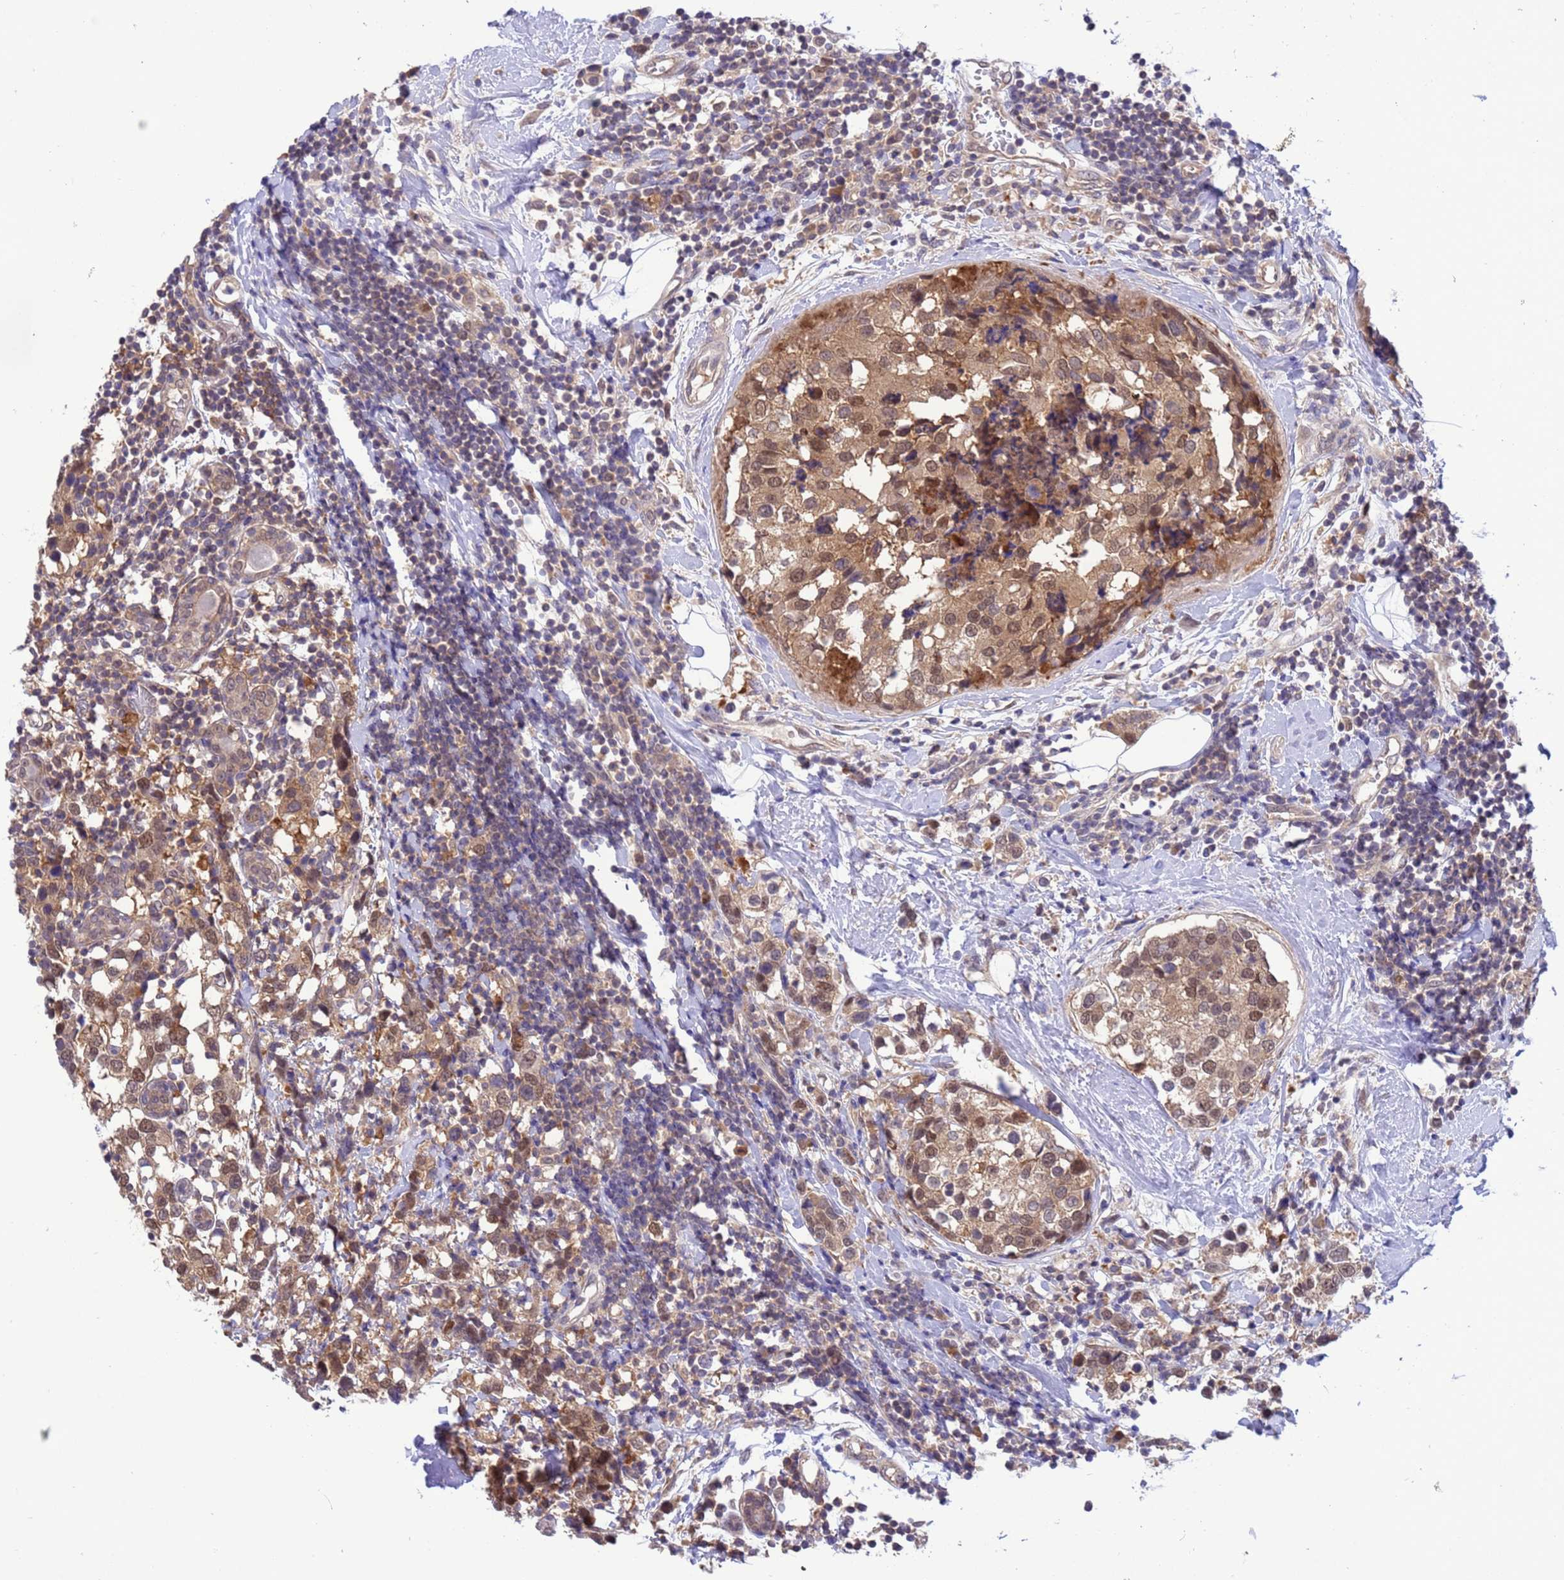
{"staining": {"intensity": "moderate", "quantity": ">75%", "location": "cytoplasmic/membranous,nuclear"}, "tissue": "breast cancer", "cell_type": "Tumor cells", "image_type": "cancer", "snomed": [{"axis": "morphology", "description": "Lobular carcinoma"}, {"axis": "topography", "description": "Breast"}], "caption": "Protein expression analysis of human breast cancer (lobular carcinoma) reveals moderate cytoplasmic/membranous and nuclear expression in about >75% of tumor cells.", "gene": "ZNF461", "patient": {"sex": "female", "age": 59}}